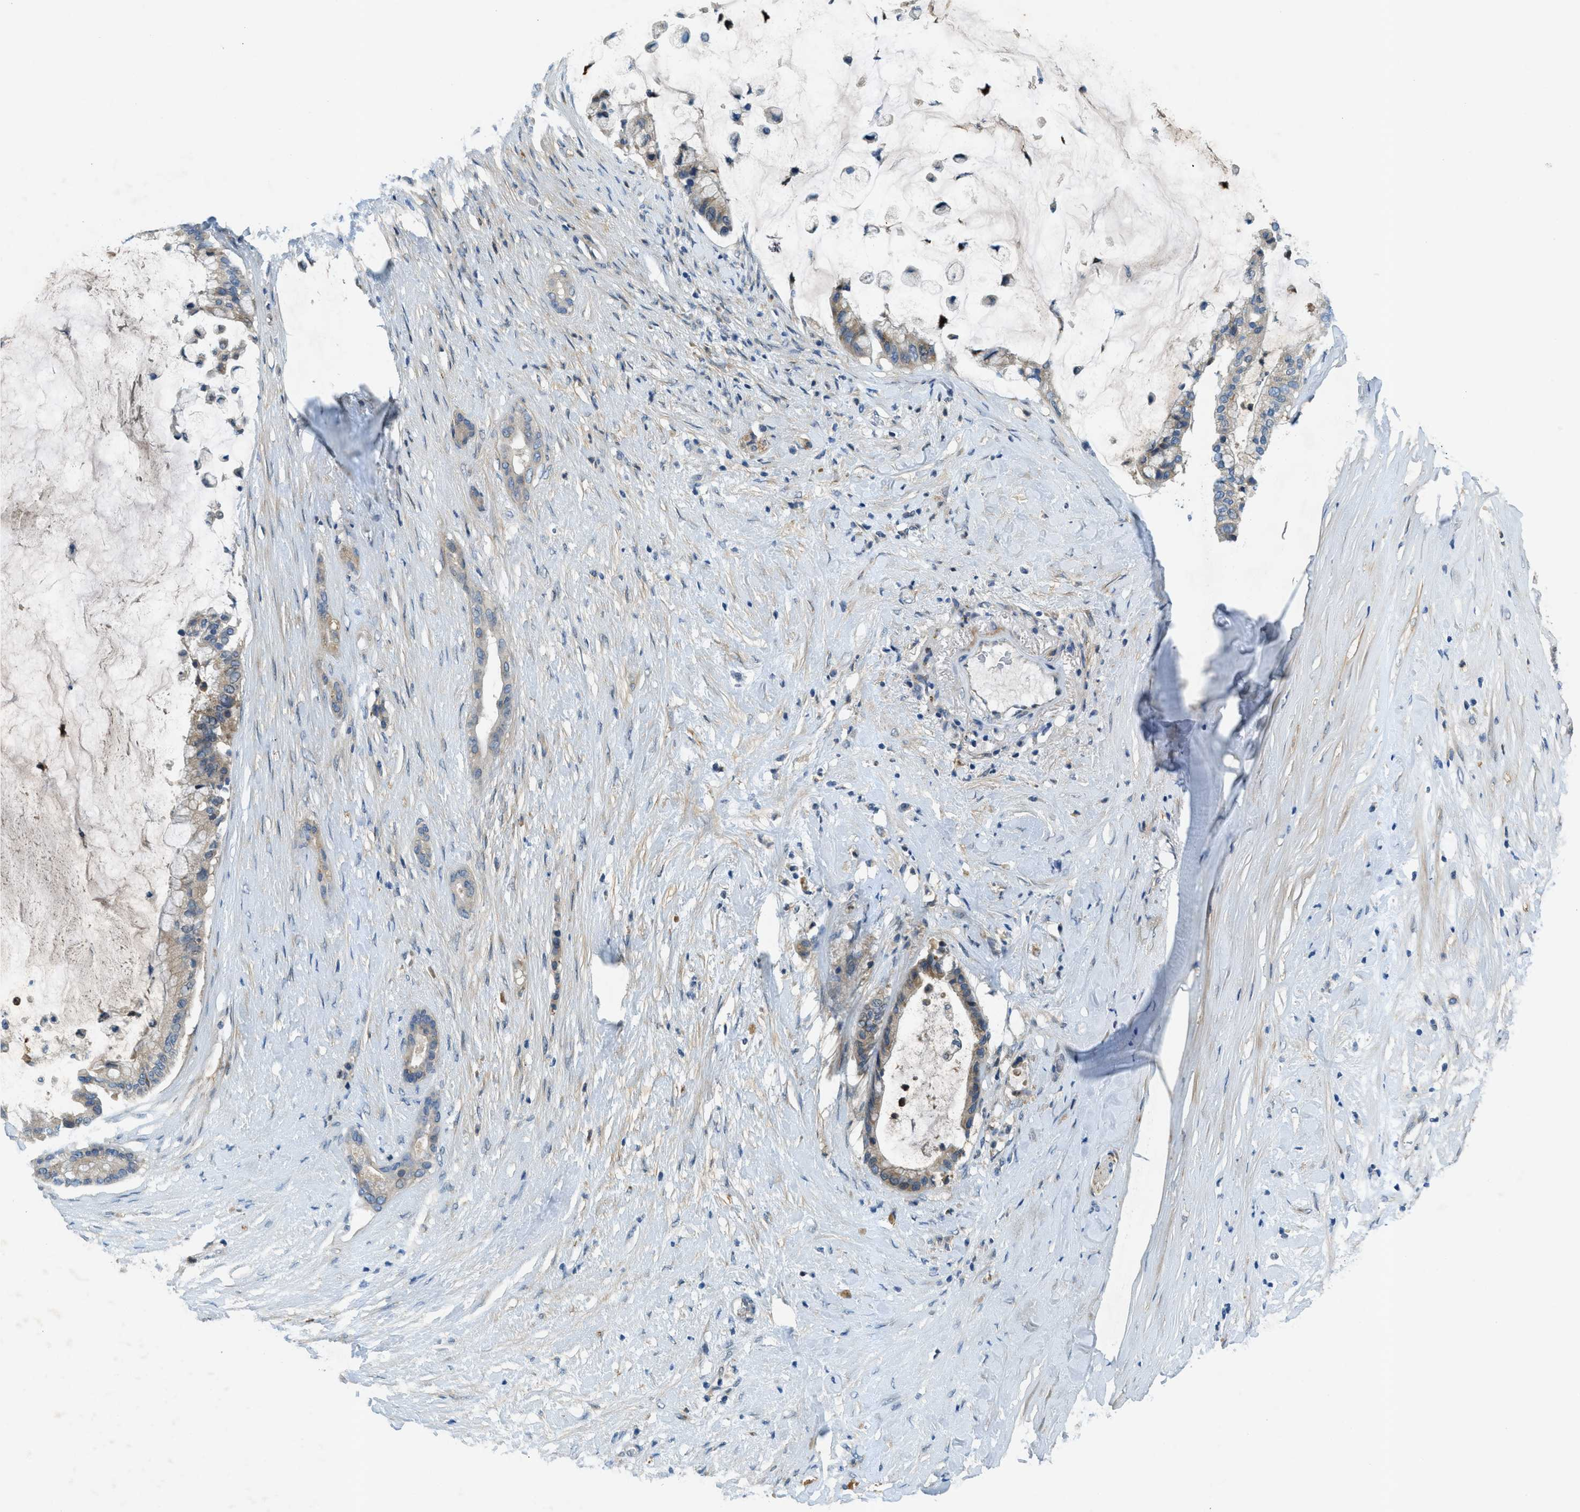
{"staining": {"intensity": "weak", "quantity": "25%-75%", "location": "cytoplasmic/membranous"}, "tissue": "pancreatic cancer", "cell_type": "Tumor cells", "image_type": "cancer", "snomed": [{"axis": "morphology", "description": "Adenocarcinoma, NOS"}, {"axis": "topography", "description": "Pancreas"}], "caption": "Pancreatic cancer (adenocarcinoma) stained with a protein marker displays weak staining in tumor cells.", "gene": "SNX14", "patient": {"sex": "male", "age": 41}}